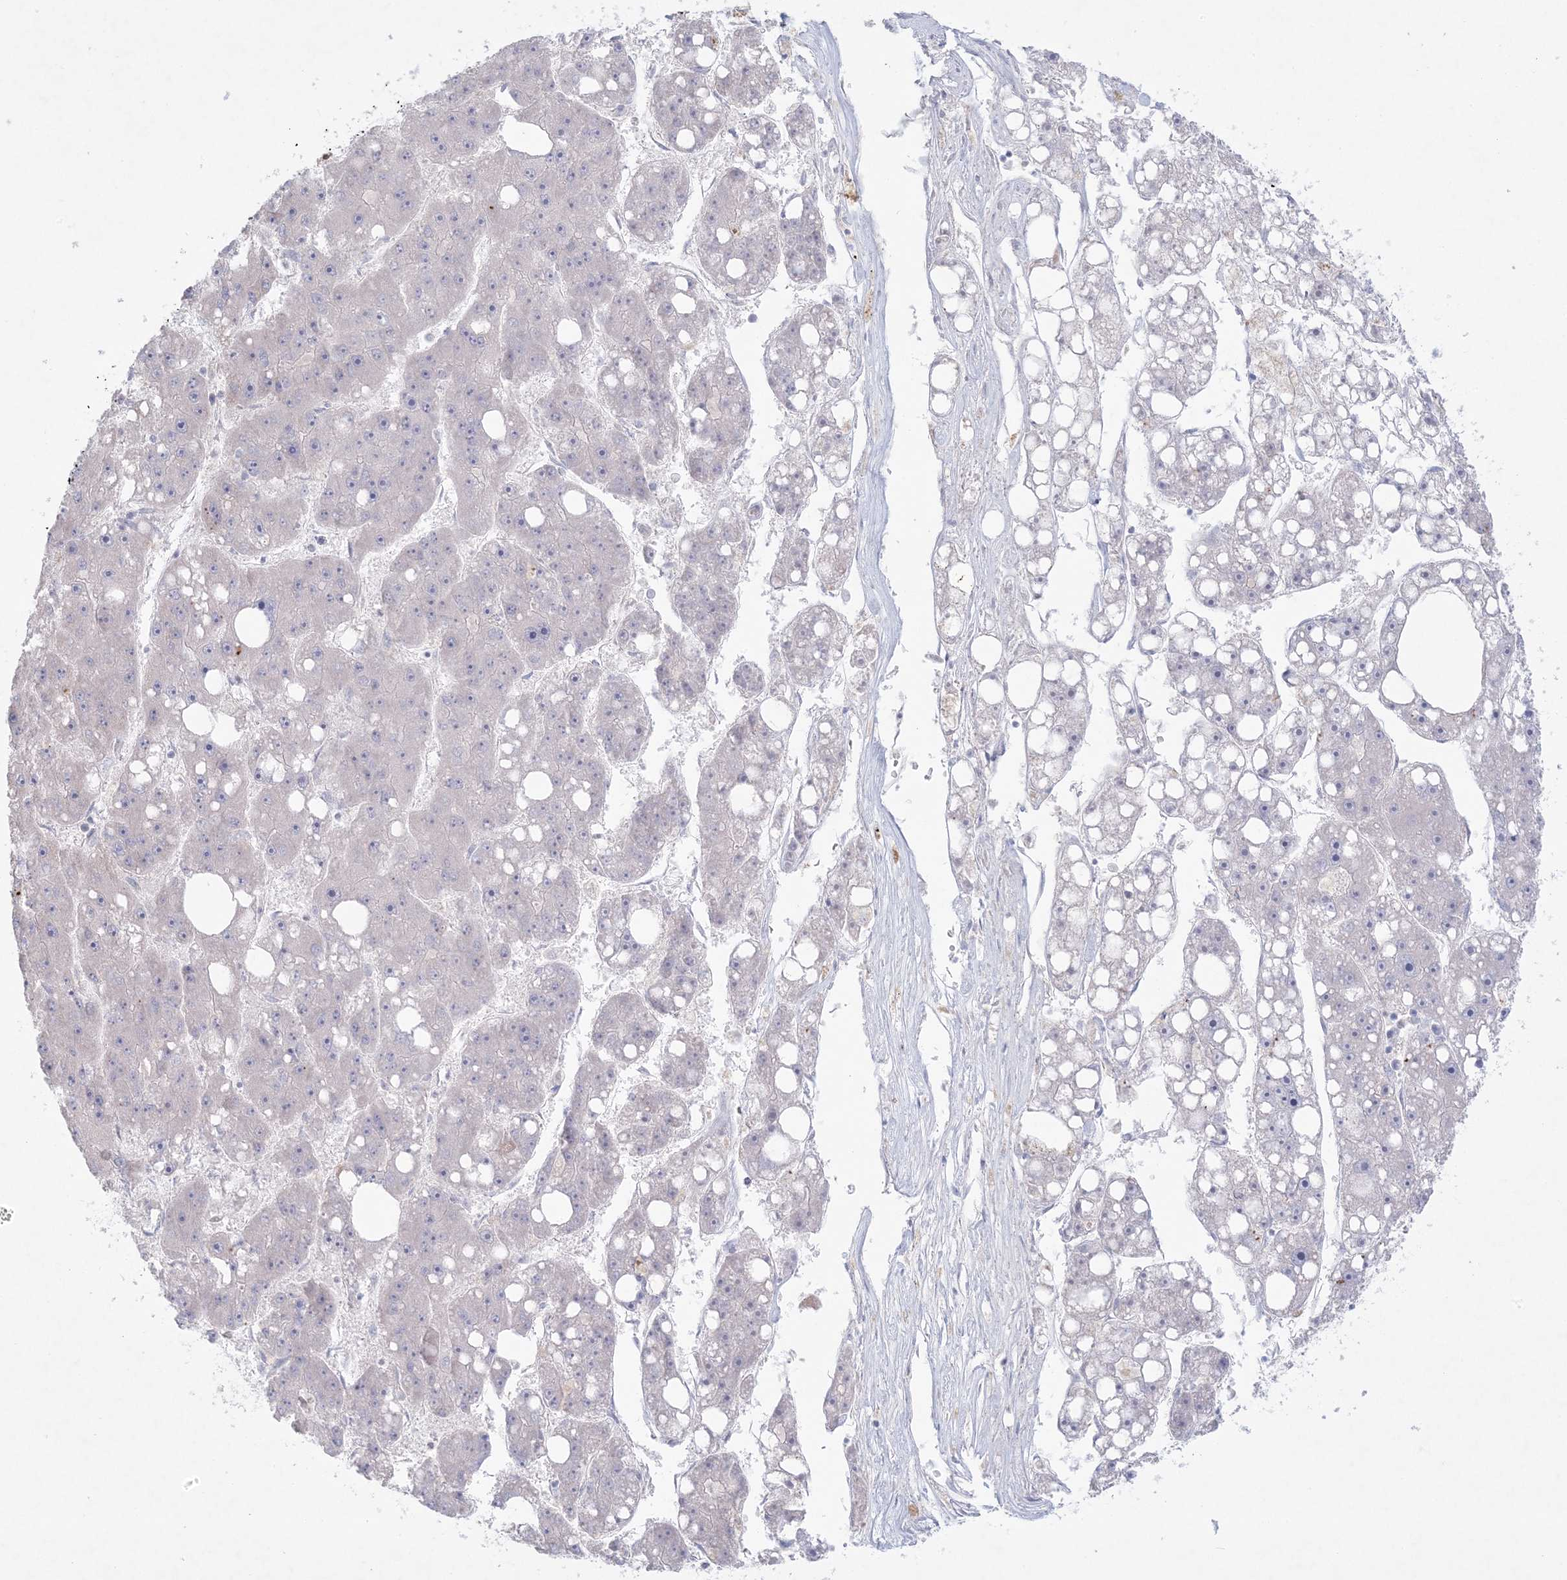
{"staining": {"intensity": "negative", "quantity": "none", "location": "none"}, "tissue": "liver cancer", "cell_type": "Tumor cells", "image_type": "cancer", "snomed": [{"axis": "morphology", "description": "Carcinoma, Hepatocellular, NOS"}, {"axis": "topography", "description": "Liver"}], "caption": "Immunohistochemistry micrograph of neoplastic tissue: hepatocellular carcinoma (liver) stained with DAB displays no significant protein staining in tumor cells. The staining is performed using DAB brown chromogen with nuclei counter-stained in using hematoxylin.", "gene": "KCTD6", "patient": {"sex": "female", "age": 61}}